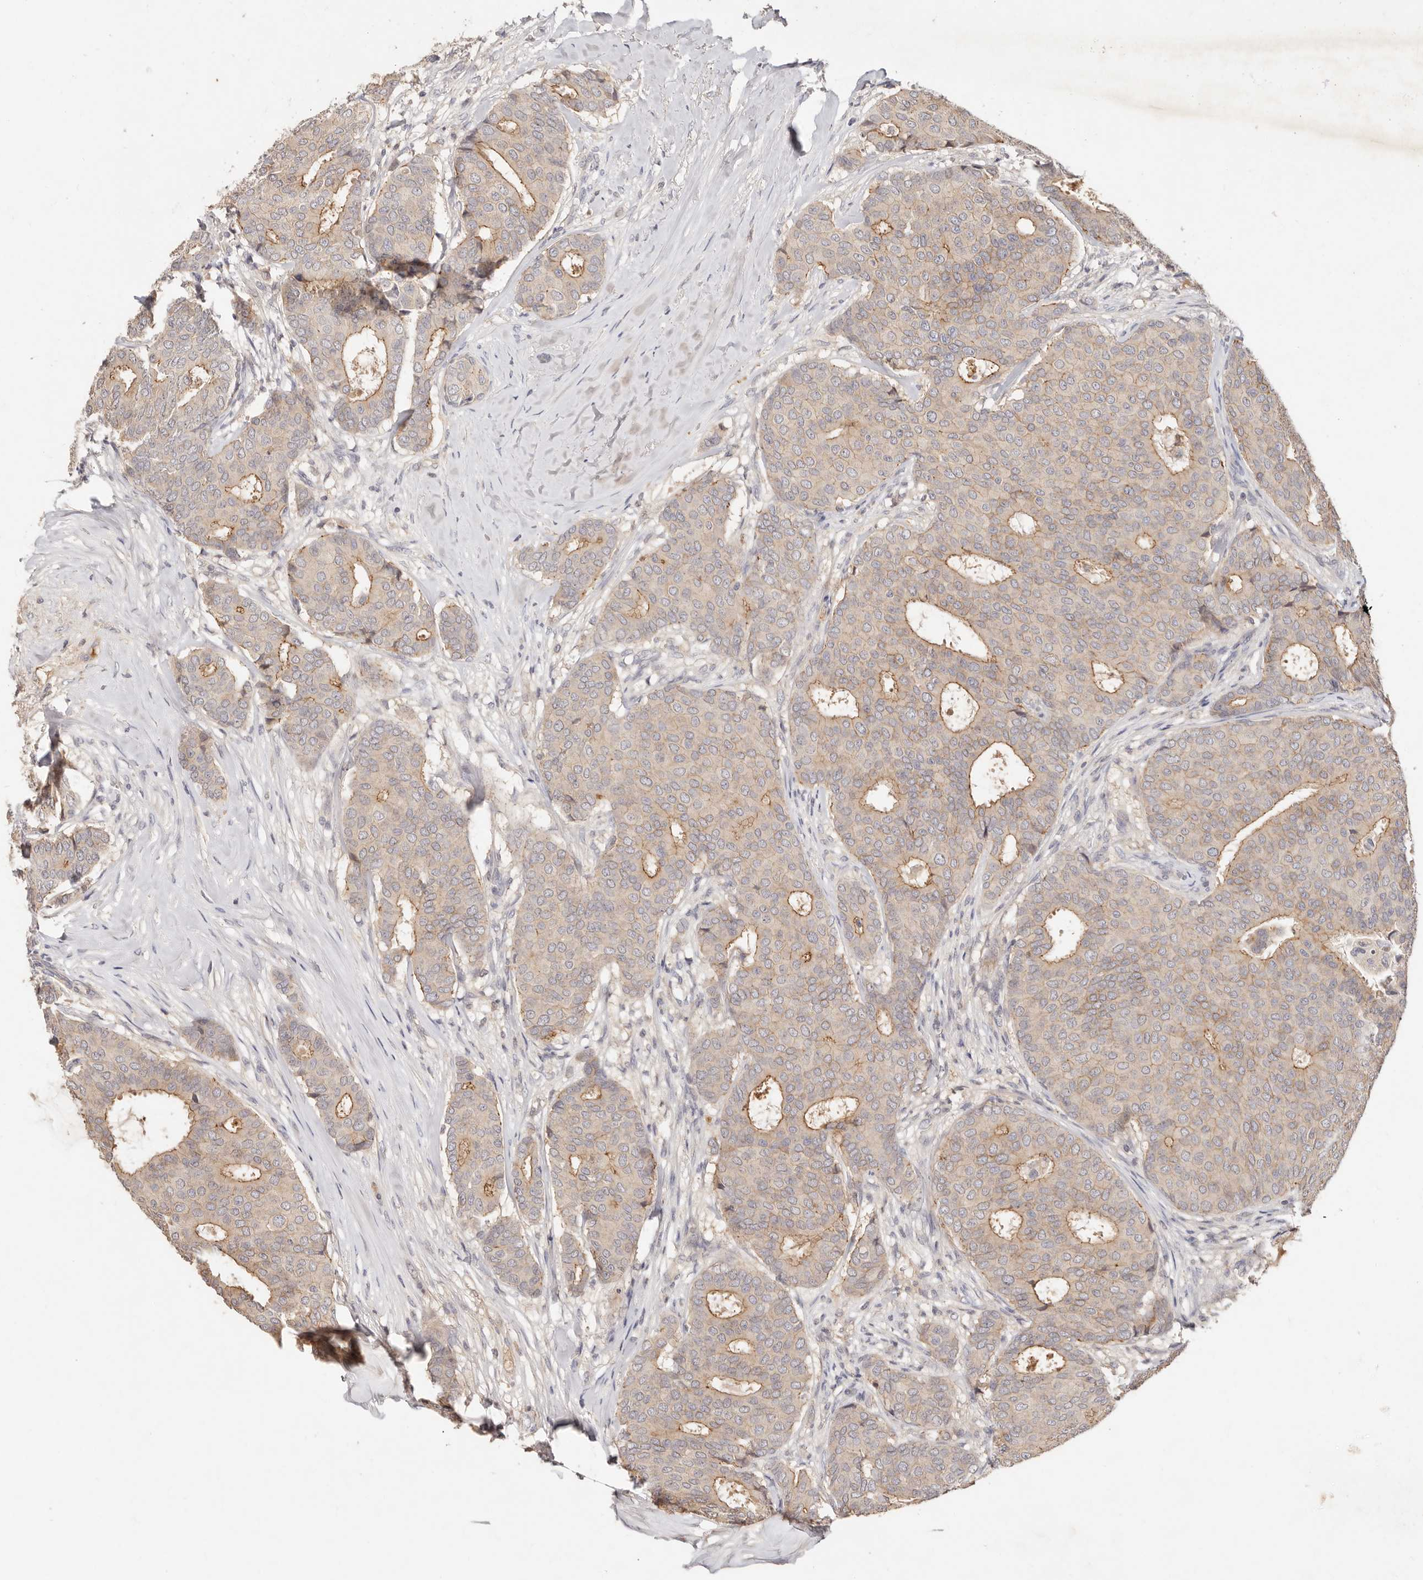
{"staining": {"intensity": "moderate", "quantity": "<25%", "location": "cytoplasmic/membranous"}, "tissue": "breast cancer", "cell_type": "Tumor cells", "image_type": "cancer", "snomed": [{"axis": "morphology", "description": "Duct carcinoma"}, {"axis": "topography", "description": "Breast"}], "caption": "Invasive ductal carcinoma (breast) stained with a brown dye demonstrates moderate cytoplasmic/membranous positive staining in about <25% of tumor cells.", "gene": "CXADR", "patient": {"sex": "female", "age": 75}}